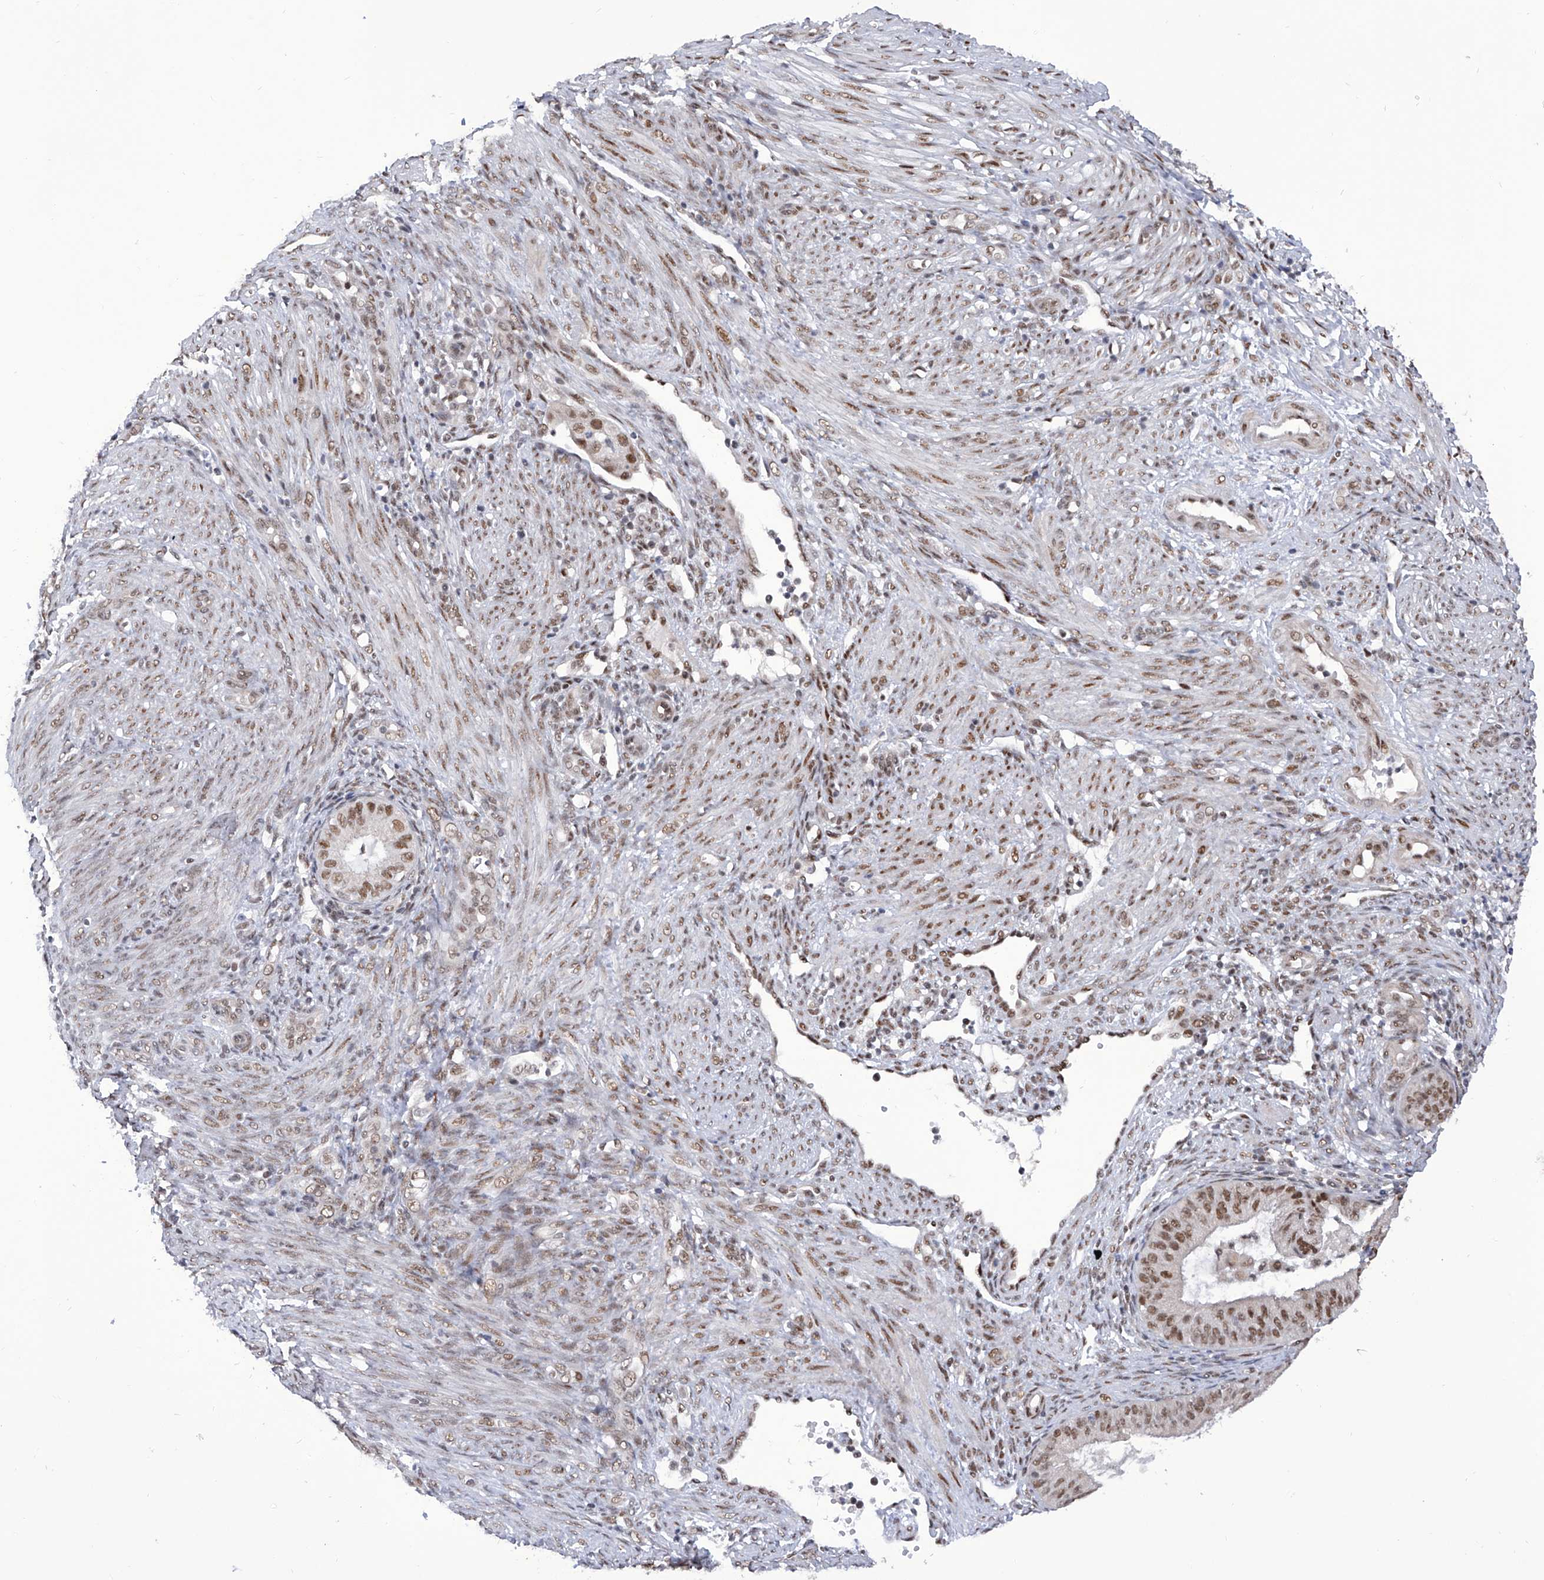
{"staining": {"intensity": "moderate", "quantity": "25%-75%", "location": "nuclear"}, "tissue": "endometrial cancer", "cell_type": "Tumor cells", "image_type": "cancer", "snomed": [{"axis": "morphology", "description": "Adenocarcinoma, NOS"}, {"axis": "topography", "description": "Endometrium"}], "caption": "Immunohistochemistry (IHC) image of human endometrial adenocarcinoma stained for a protein (brown), which reveals medium levels of moderate nuclear expression in about 25%-75% of tumor cells.", "gene": "RAD54L", "patient": {"sex": "female", "age": 51}}